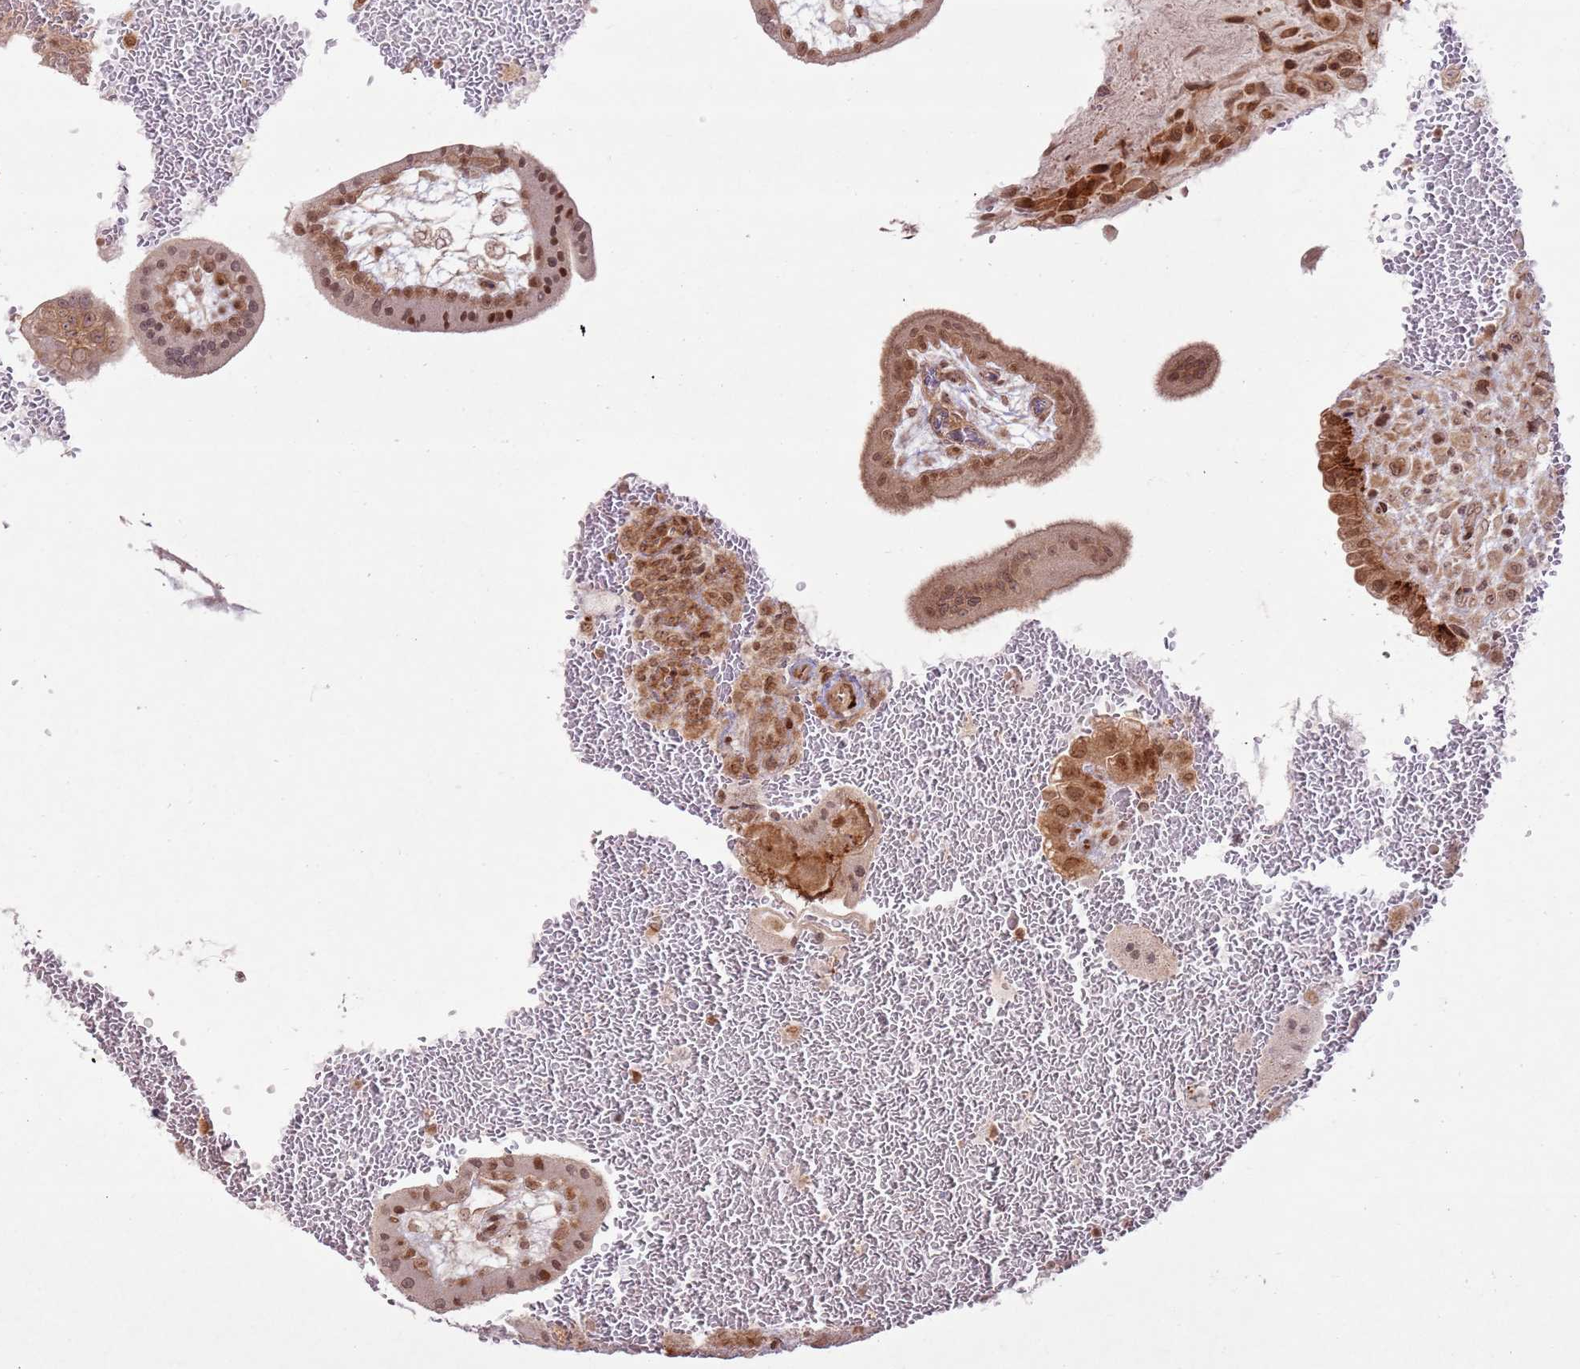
{"staining": {"intensity": "moderate", "quantity": ">75%", "location": "cytoplasmic/membranous,nuclear"}, "tissue": "placenta", "cell_type": "Trophoblastic cells", "image_type": "normal", "snomed": [{"axis": "morphology", "description": "Normal tissue, NOS"}, {"axis": "topography", "description": "Placenta"}], "caption": "Immunohistochemical staining of unremarkable placenta exhibits >75% levels of moderate cytoplasmic/membranous,nuclear protein positivity in approximately >75% of trophoblastic cells.", "gene": "KLHL36", "patient": {"sex": "female", "age": 35}}